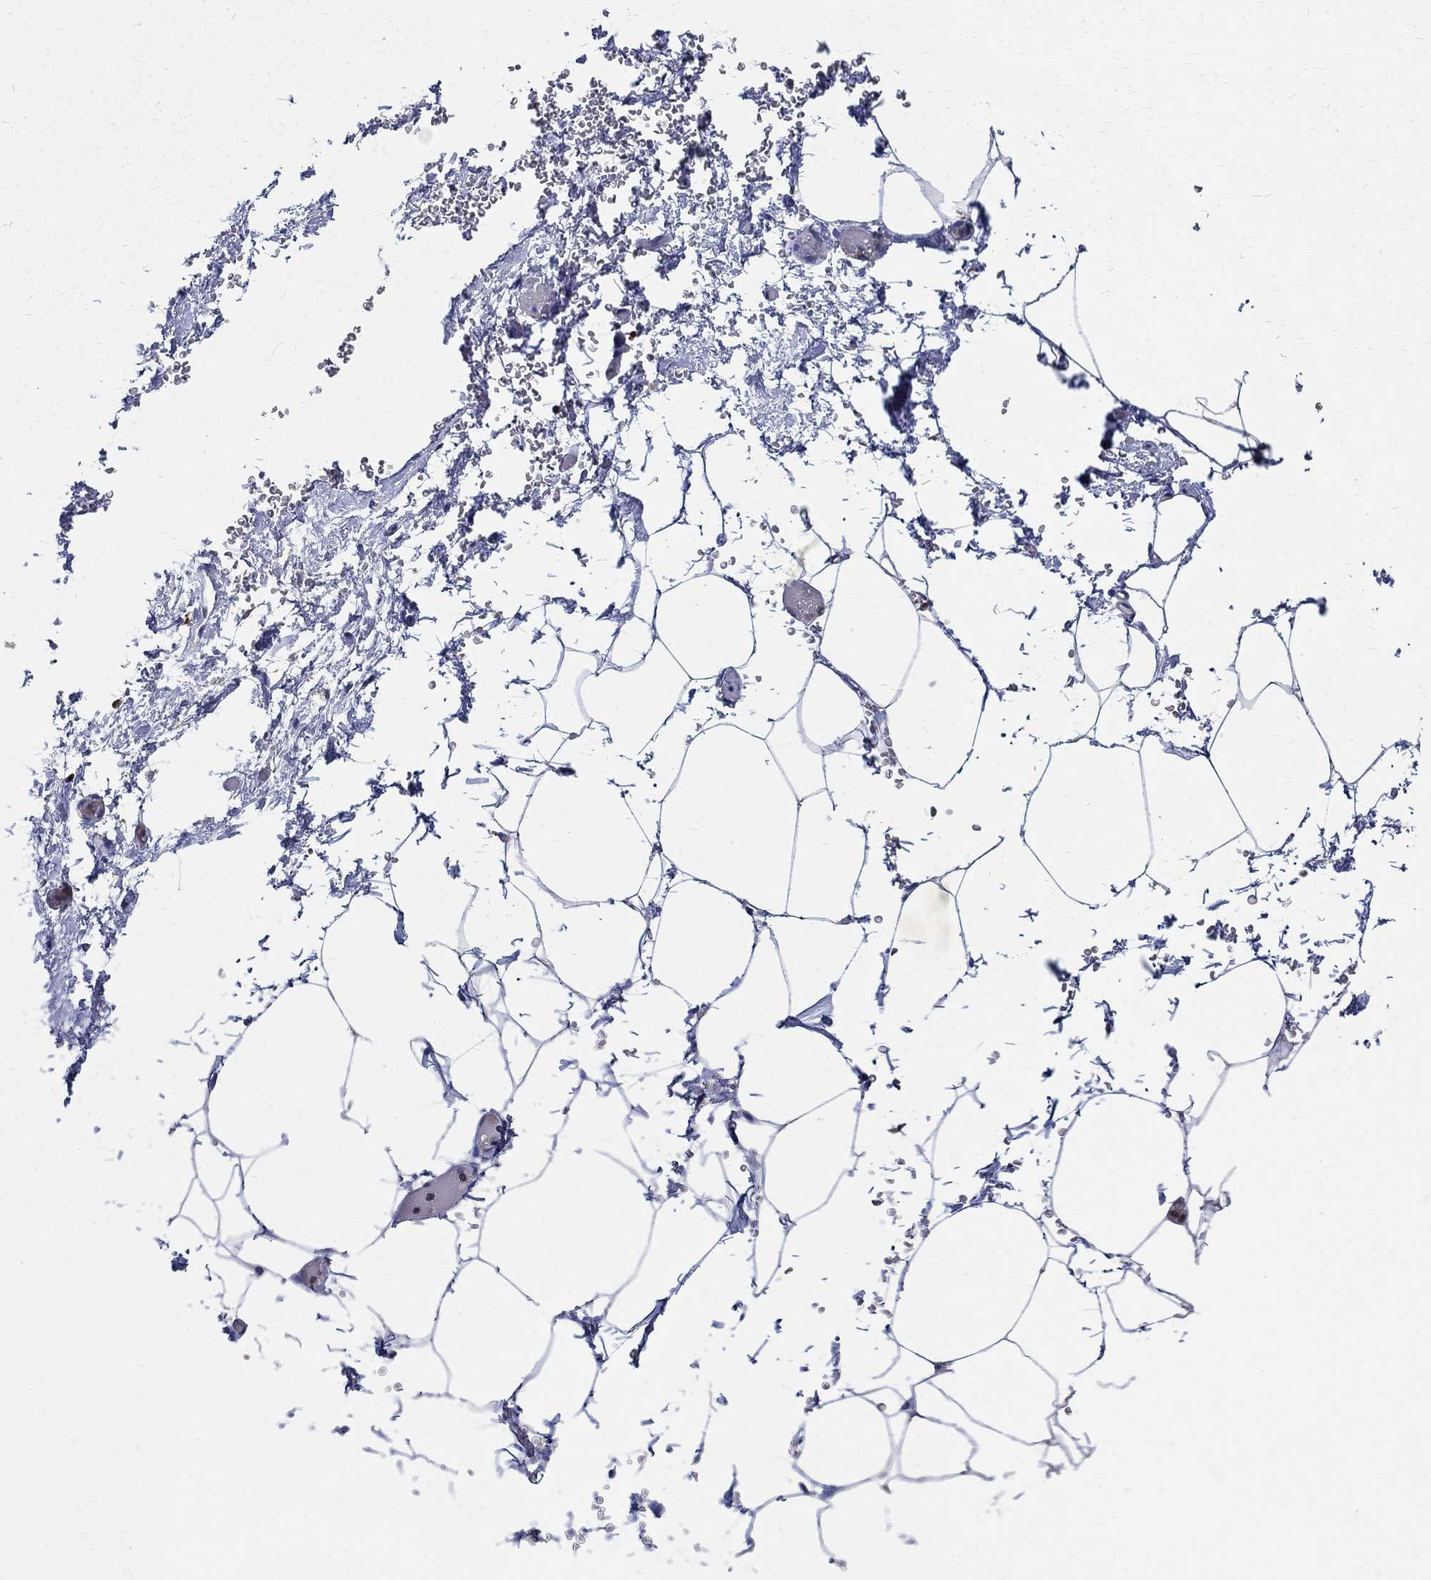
{"staining": {"intensity": "negative", "quantity": "none", "location": "none"}, "tissue": "adipose tissue", "cell_type": "Adipocytes", "image_type": "normal", "snomed": [{"axis": "morphology", "description": "Normal tissue, NOS"}, {"axis": "topography", "description": "Soft tissue"}, {"axis": "topography", "description": "Adipose tissue"}, {"axis": "topography", "description": "Vascular tissue"}, {"axis": "topography", "description": "Peripheral nerve tissue"}], "caption": "Immunohistochemistry (IHC) histopathology image of benign human adipose tissue stained for a protein (brown), which demonstrates no staining in adipocytes.", "gene": "AGAP2", "patient": {"sex": "male", "age": 68}}